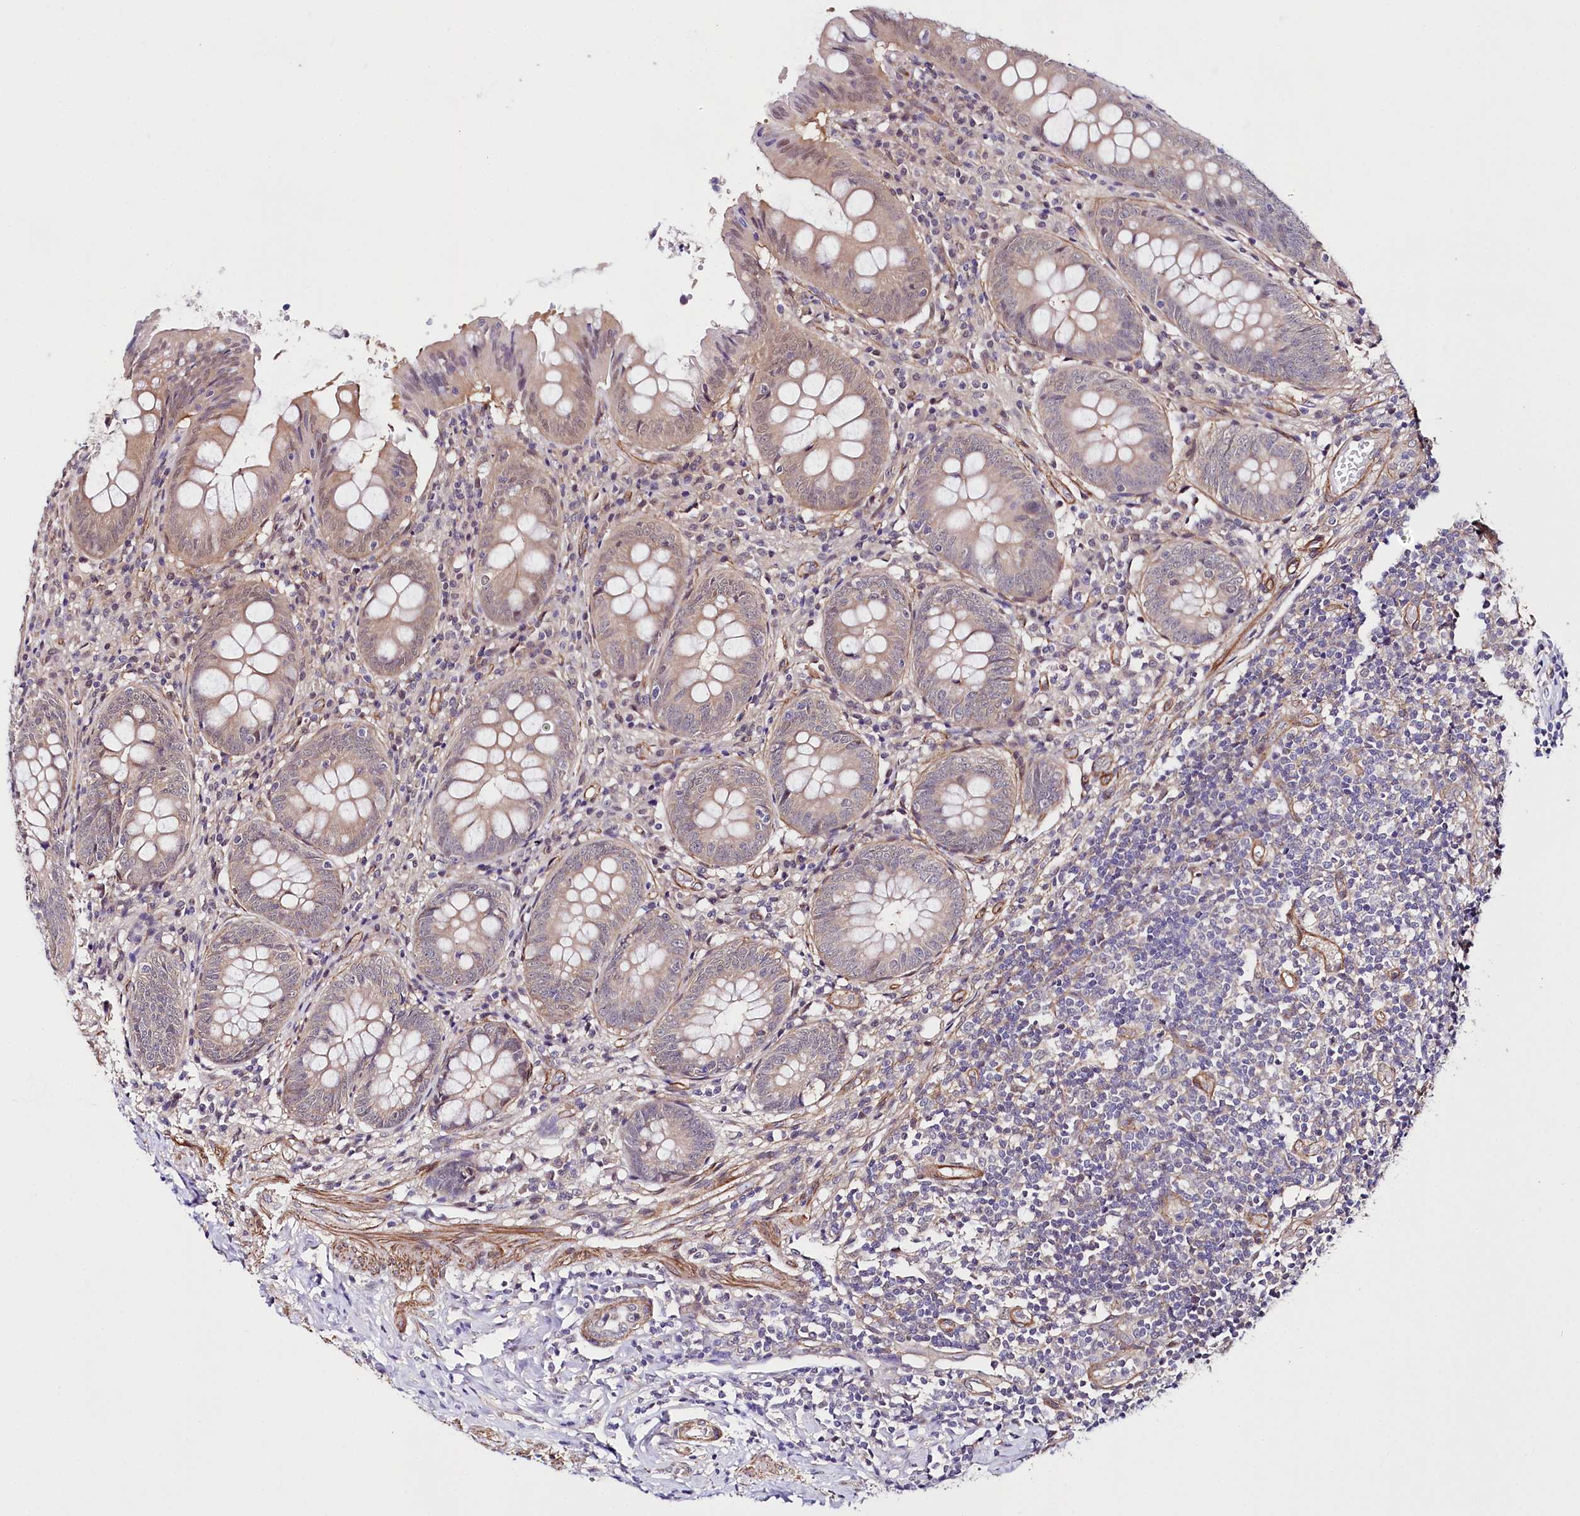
{"staining": {"intensity": "weak", "quantity": "25%-75%", "location": "cytoplasmic/membranous"}, "tissue": "appendix", "cell_type": "Glandular cells", "image_type": "normal", "snomed": [{"axis": "morphology", "description": "Normal tissue, NOS"}, {"axis": "topography", "description": "Appendix"}], "caption": "A brown stain shows weak cytoplasmic/membranous positivity of a protein in glandular cells of normal appendix.", "gene": "PPP2R5B", "patient": {"sex": "female", "age": 54}}